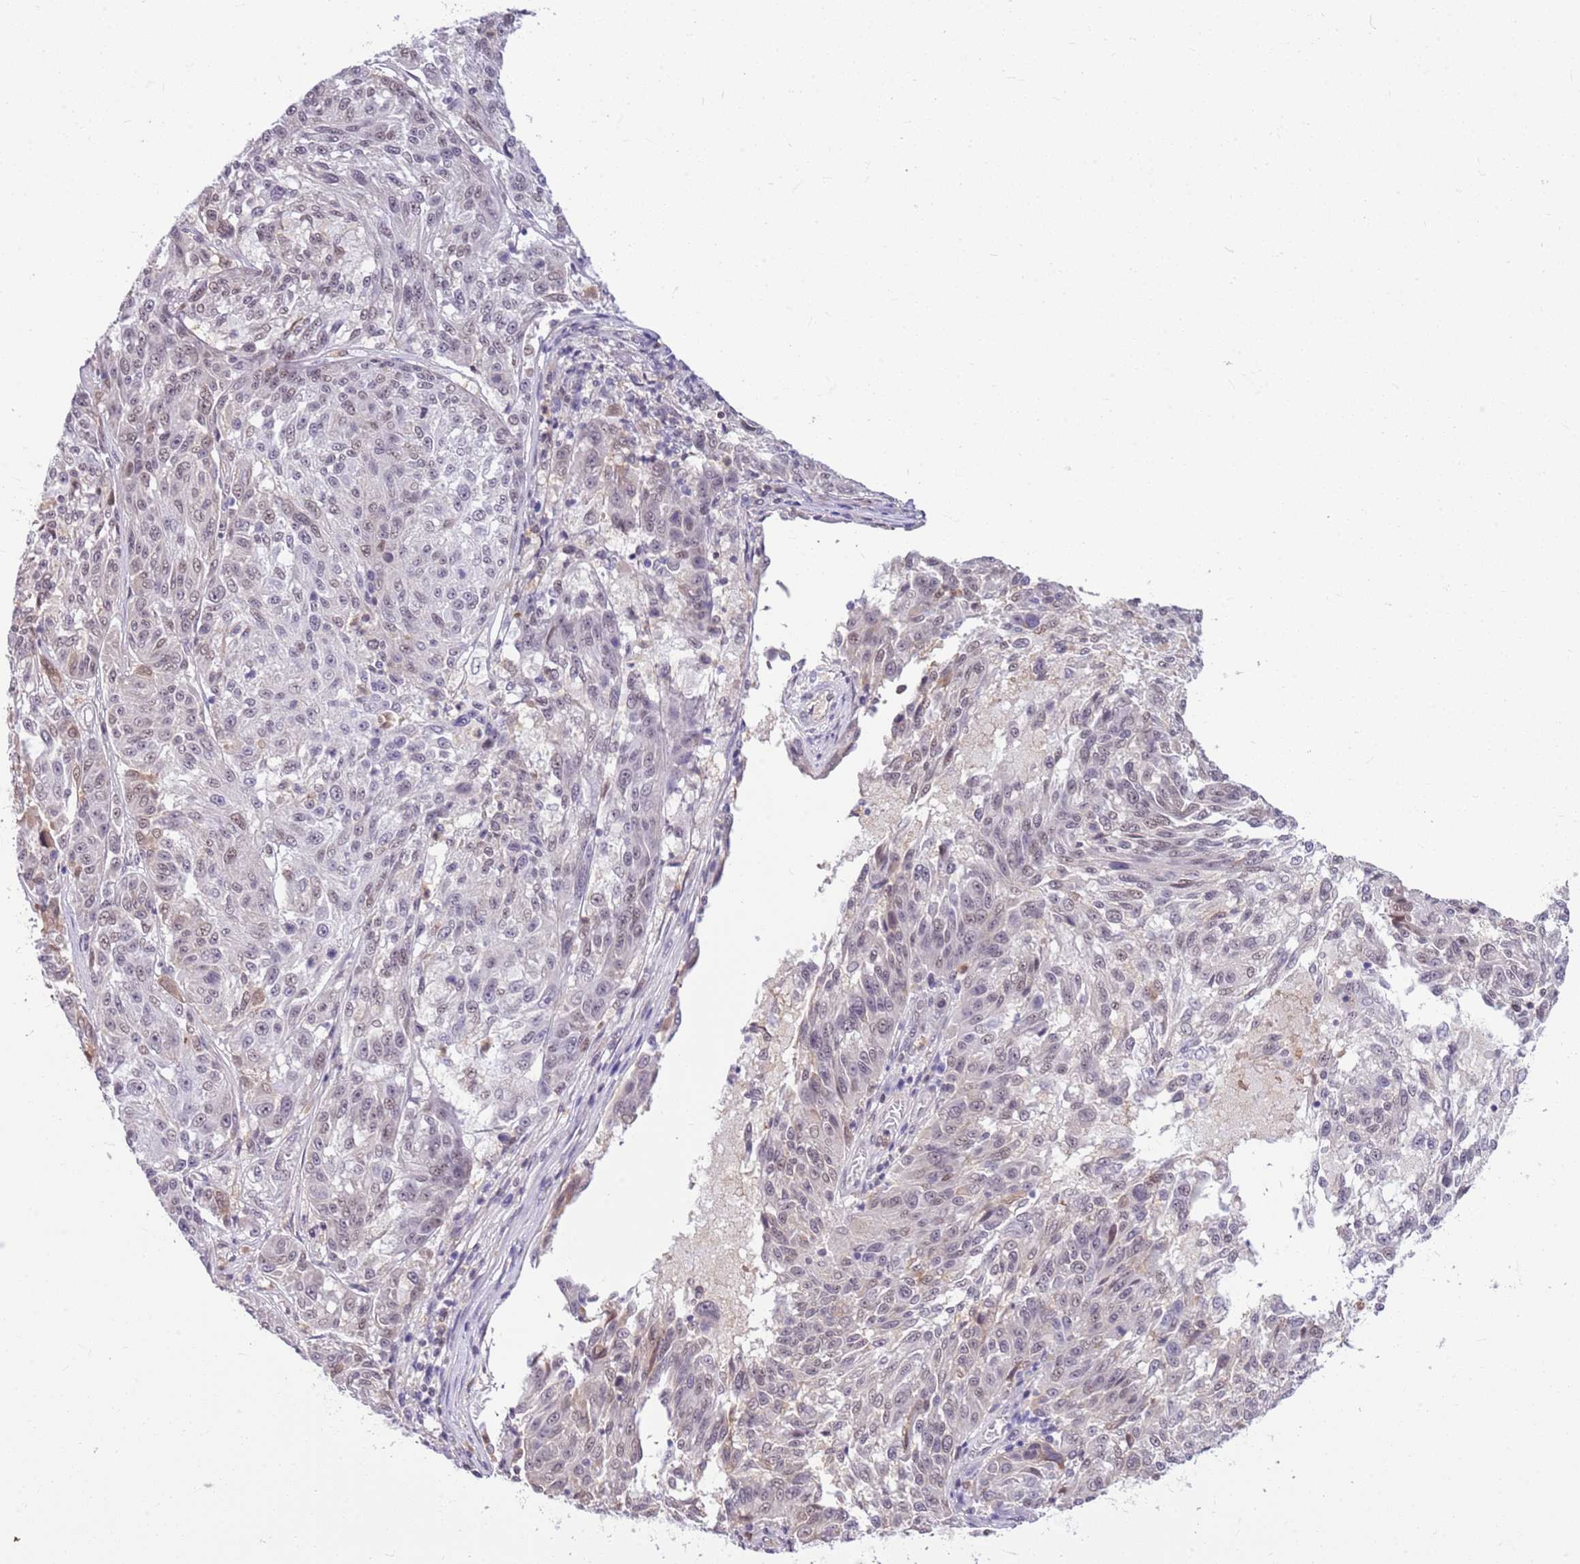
{"staining": {"intensity": "weak", "quantity": "25%-75%", "location": "cytoplasmic/membranous,nuclear"}, "tissue": "melanoma", "cell_type": "Tumor cells", "image_type": "cancer", "snomed": [{"axis": "morphology", "description": "Malignant melanoma, NOS"}, {"axis": "topography", "description": "Skin"}], "caption": "A high-resolution photomicrograph shows IHC staining of melanoma, which exhibits weak cytoplasmic/membranous and nuclear staining in about 25%-75% of tumor cells.", "gene": "DHX32", "patient": {"sex": "male", "age": 53}}